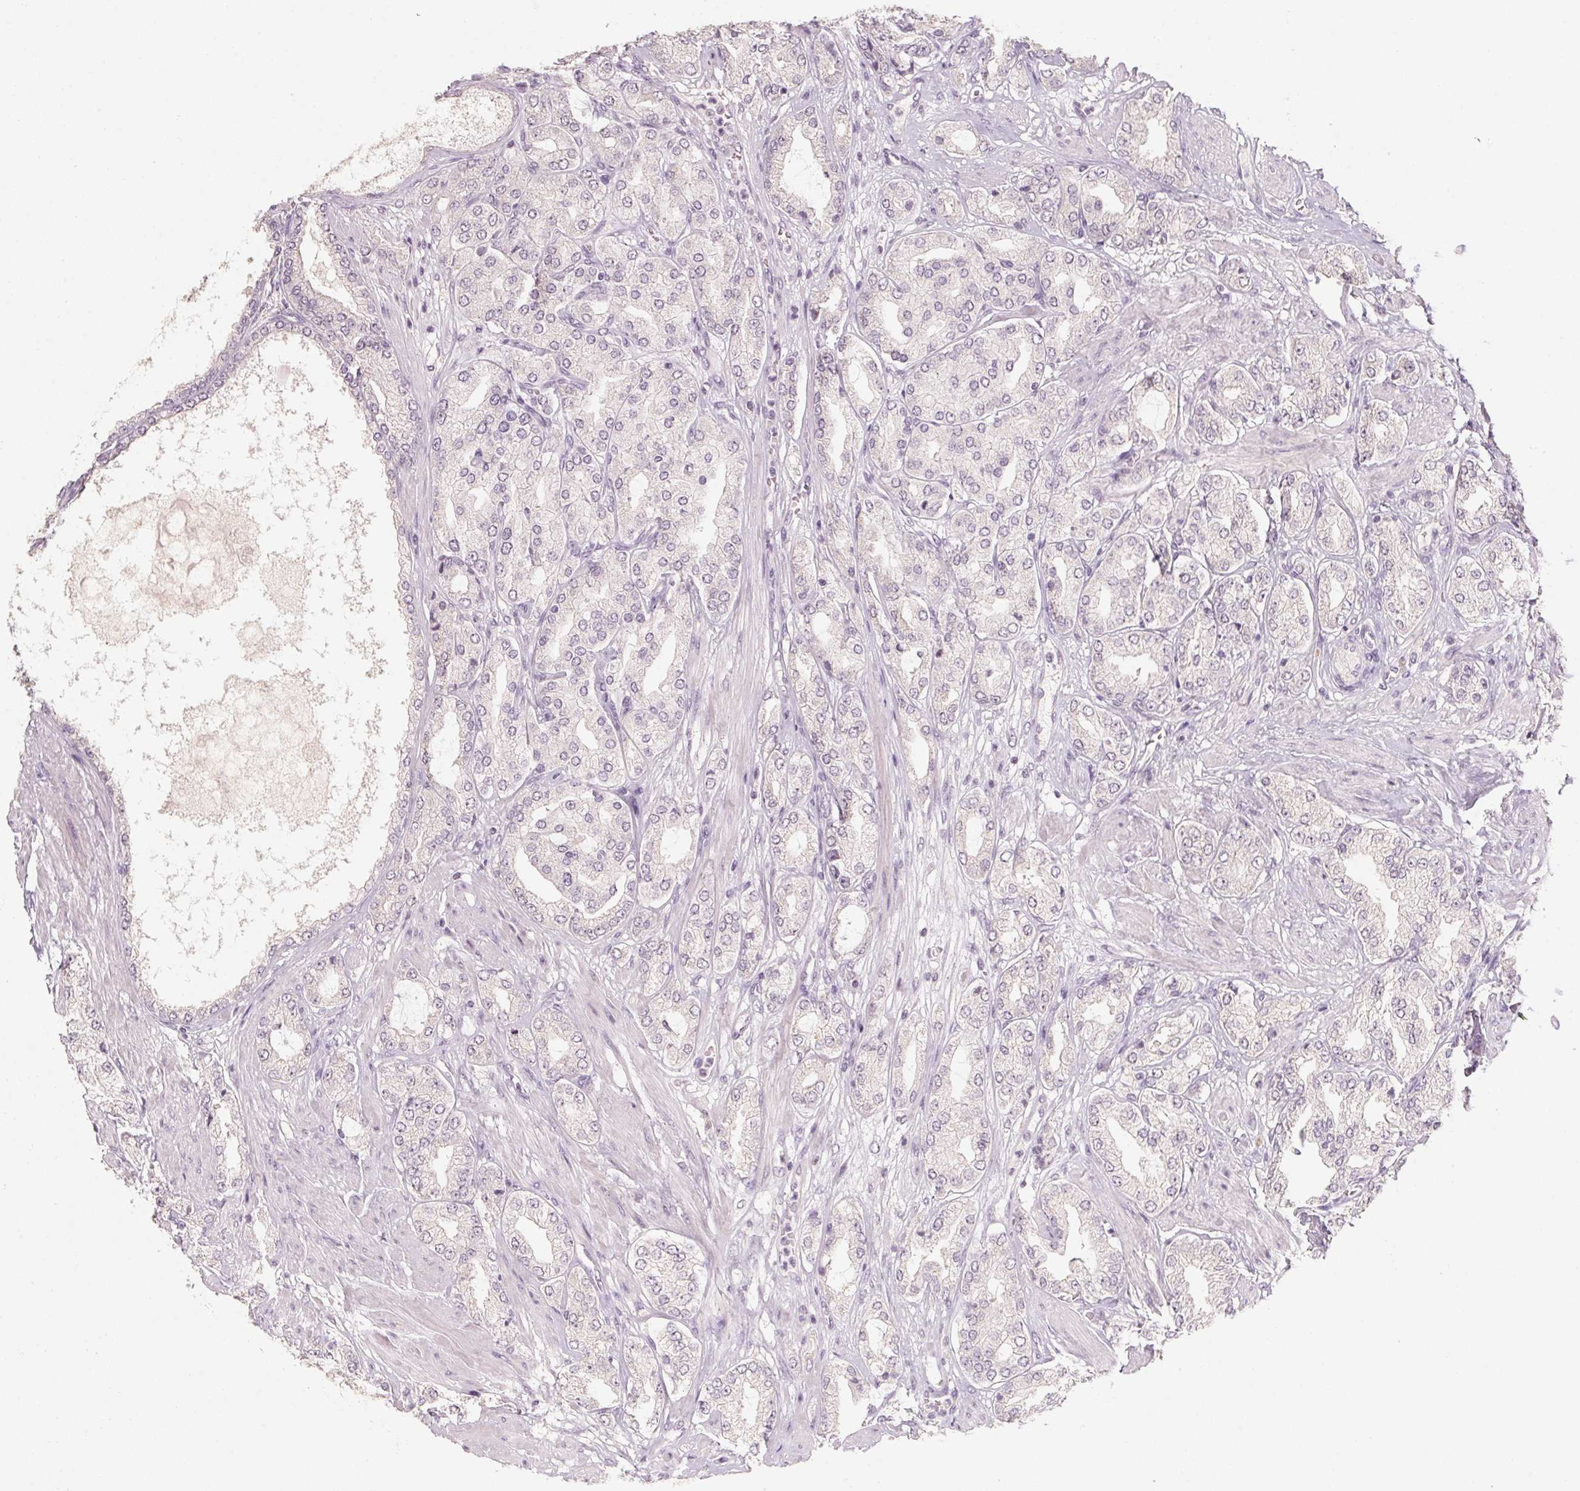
{"staining": {"intensity": "negative", "quantity": "none", "location": "none"}, "tissue": "prostate cancer", "cell_type": "Tumor cells", "image_type": "cancer", "snomed": [{"axis": "morphology", "description": "Adenocarcinoma, High grade"}, {"axis": "topography", "description": "Prostate"}], "caption": "Immunohistochemistry (IHC) micrograph of neoplastic tissue: prostate cancer stained with DAB (3,3'-diaminobenzidine) exhibits no significant protein staining in tumor cells.", "gene": "CAPZA3", "patient": {"sex": "male", "age": 68}}